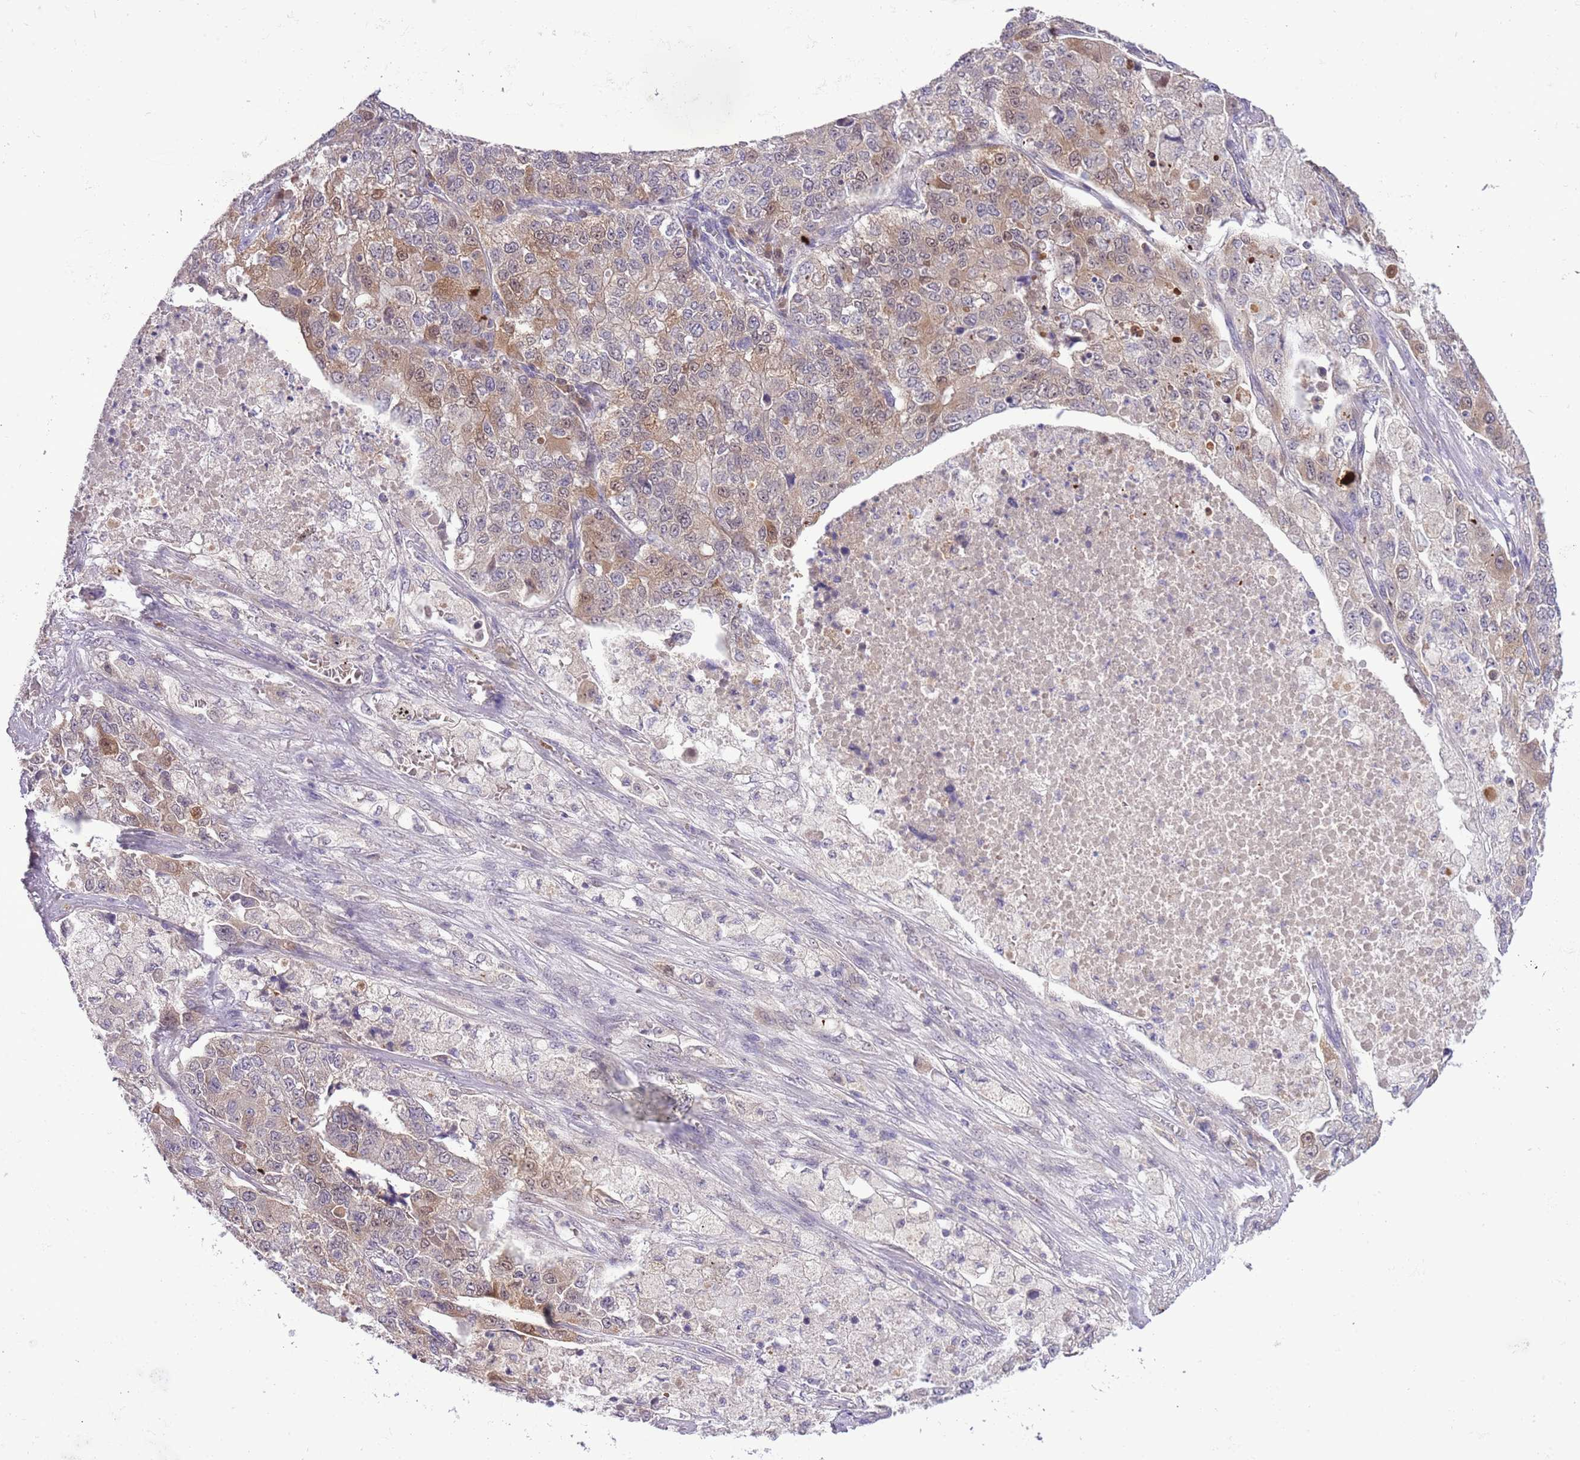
{"staining": {"intensity": "moderate", "quantity": "25%-75%", "location": "cytoplasmic/membranous,nuclear"}, "tissue": "lung cancer", "cell_type": "Tumor cells", "image_type": "cancer", "snomed": [{"axis": "morphology", "description": "Adenocarcinoma, NOS"}, {"axis": "topography", "description": "Lung"}], "caption": "Tumor cells reveal moderate cytoplasmic/membranous and nuclear positivity in about 25%-75% of cells in adenocarcinoma (lung).", "gene": "GALK2", "patient": {"sex": "male", "age": 49}}